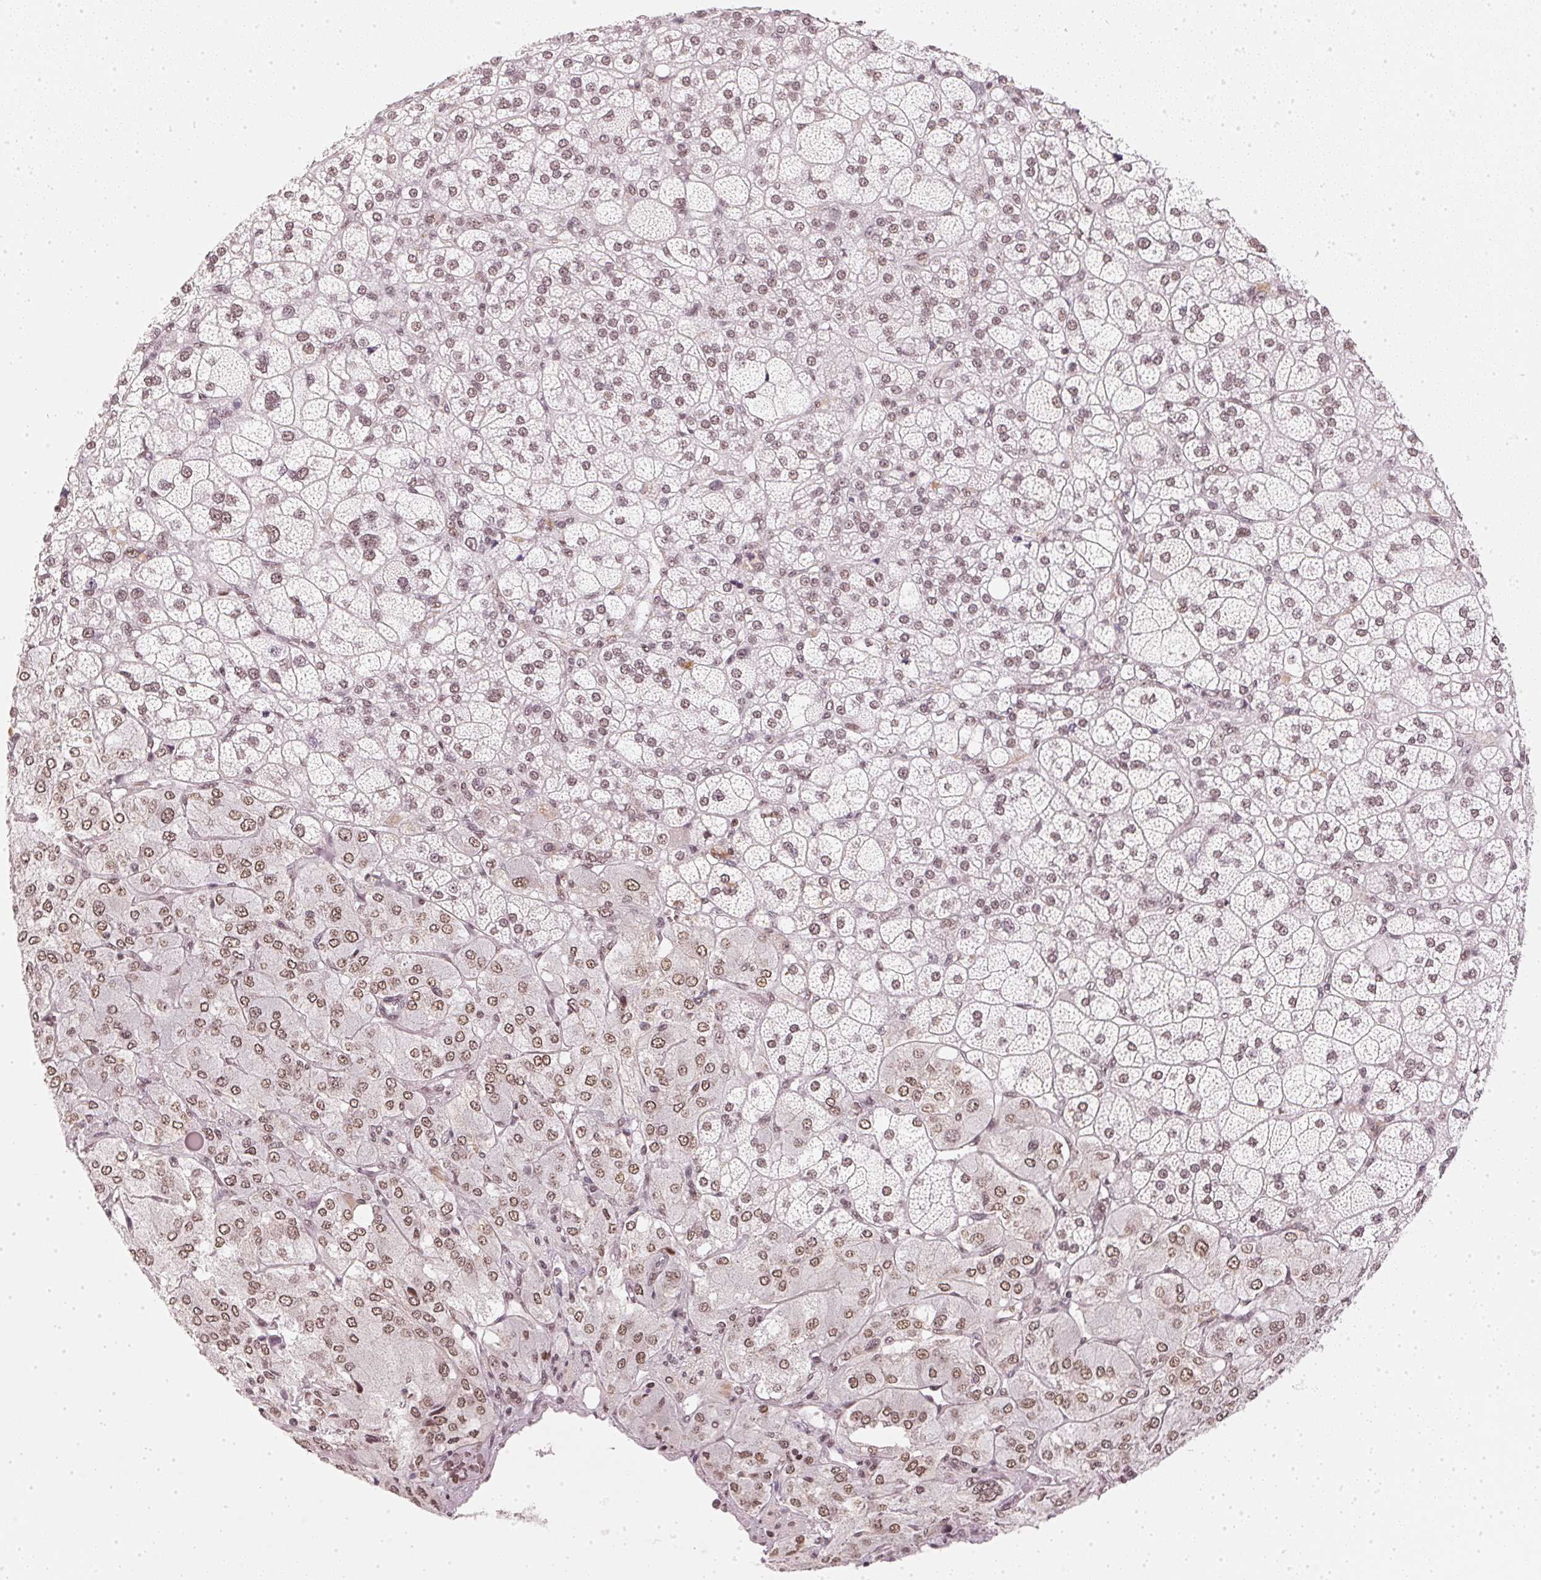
{"staining": {"intensity": "weak", "quantity": ">75%", "location": "nuclear"}, "tissue": "adrenal gland", "cell_type": "Glandular cells", "image_type": "normal", "snomed": [{"axis": "morphology", "description": "Normal tissue, NOS"}, {"axis": "topography", "description": "Adrenal gland"}], "caption": "About >75% of glandular cells in normal human adrenal gland display weak nuclear protein staining as visualized by brown immunohistochemical staining.", "gene": "DNAJC6", "patient": {"sex": "female", "age": 60}}